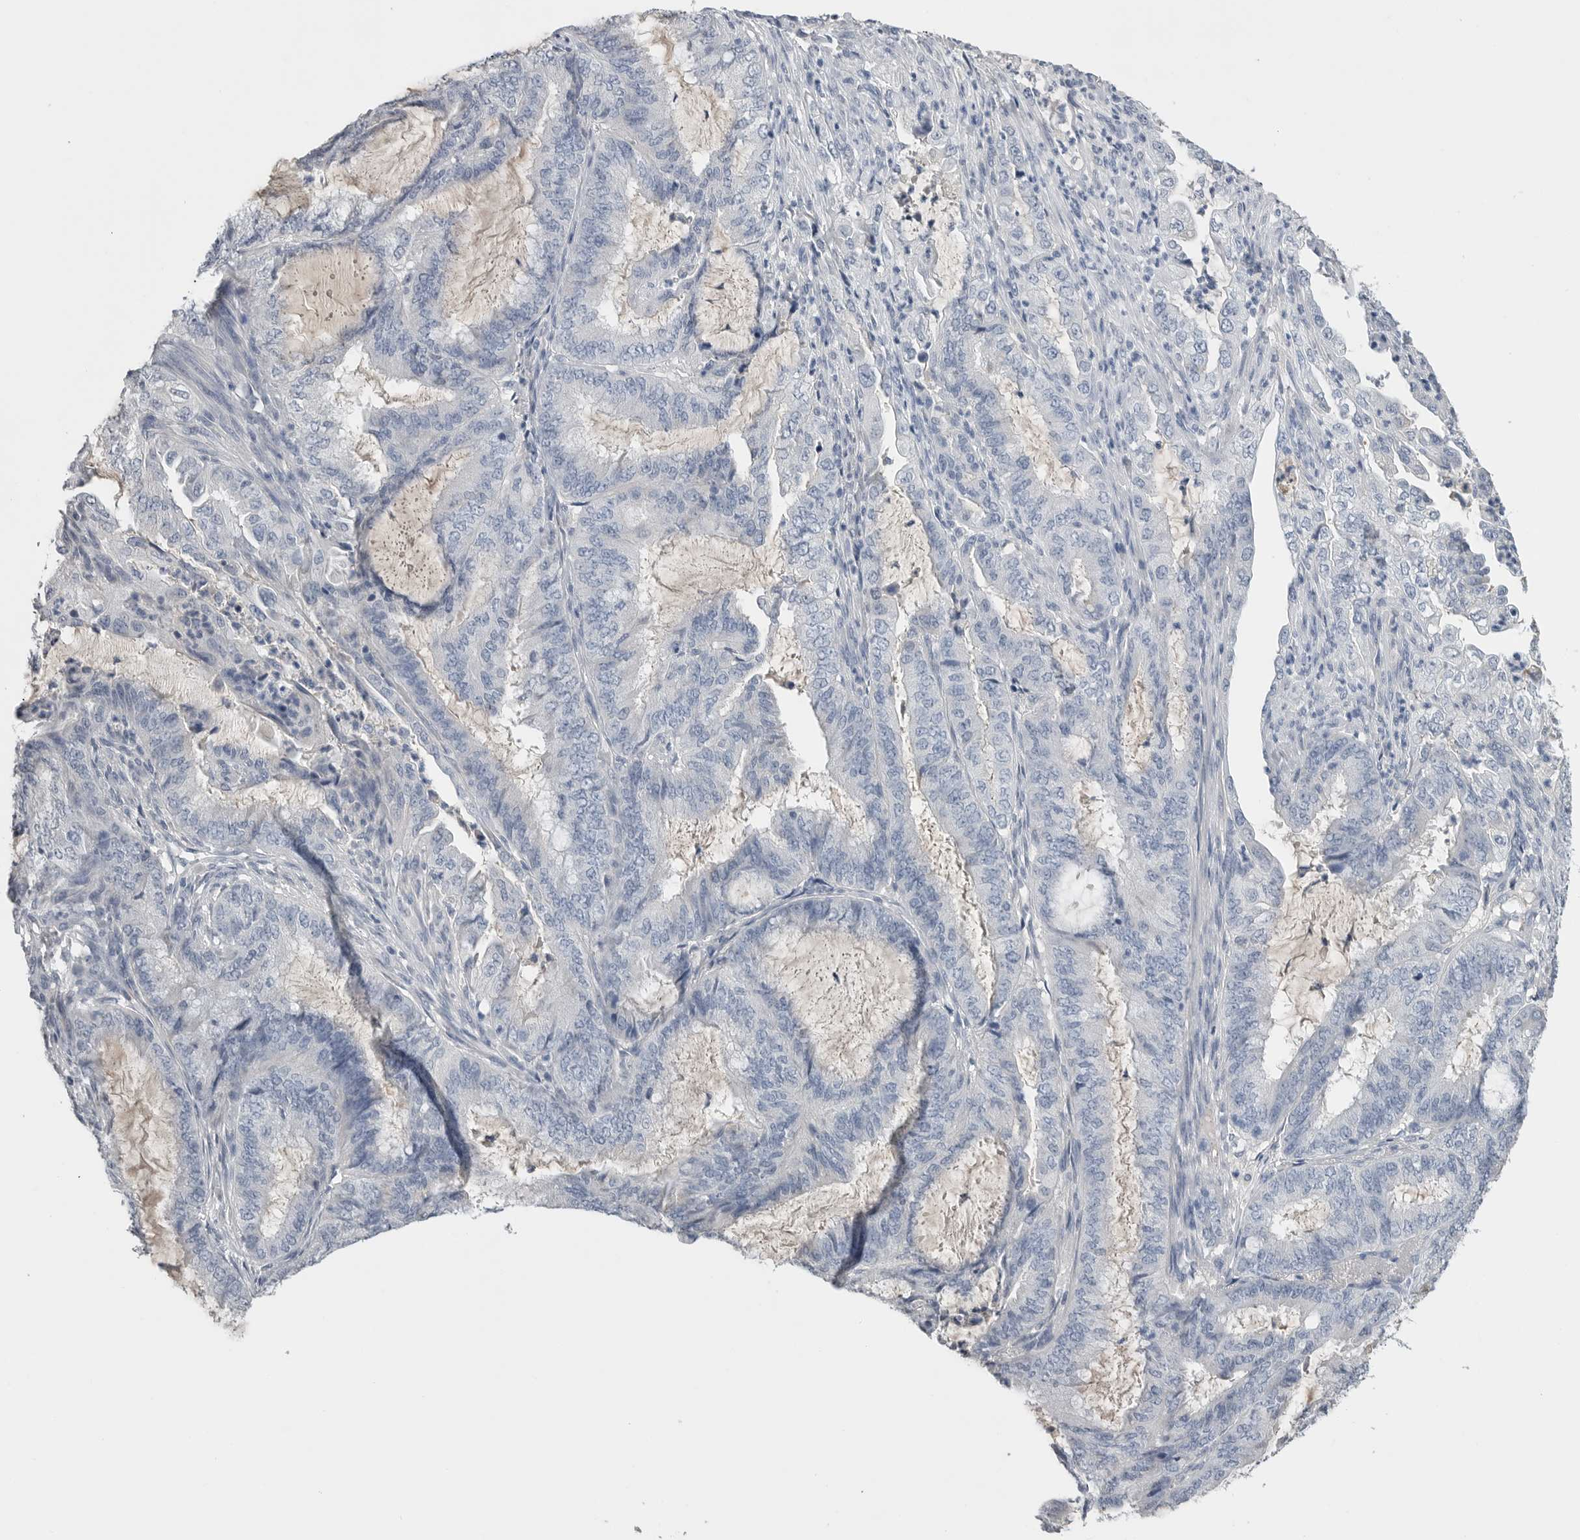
{"staining": {"intensity": "negative", "quantity": "none", "location": "none"}, "tissue": "endometrial cancer", "cell_type": "Tumor cells", "image_type": "cancer", "snomed": [{"axis": "morphology", "description": "Adenocarcinoma, NOS"}, {"axis": "topography", "description": "Endometrium"}], "caption": "Immunohistochemistry photomicrograph of neoplastic tissue: endometrial cancer stained with DAB demonstrates no significant protein staining in tumor cells.", "gene": "FABP6", "patient": {"sex": "female", "age": 49}}